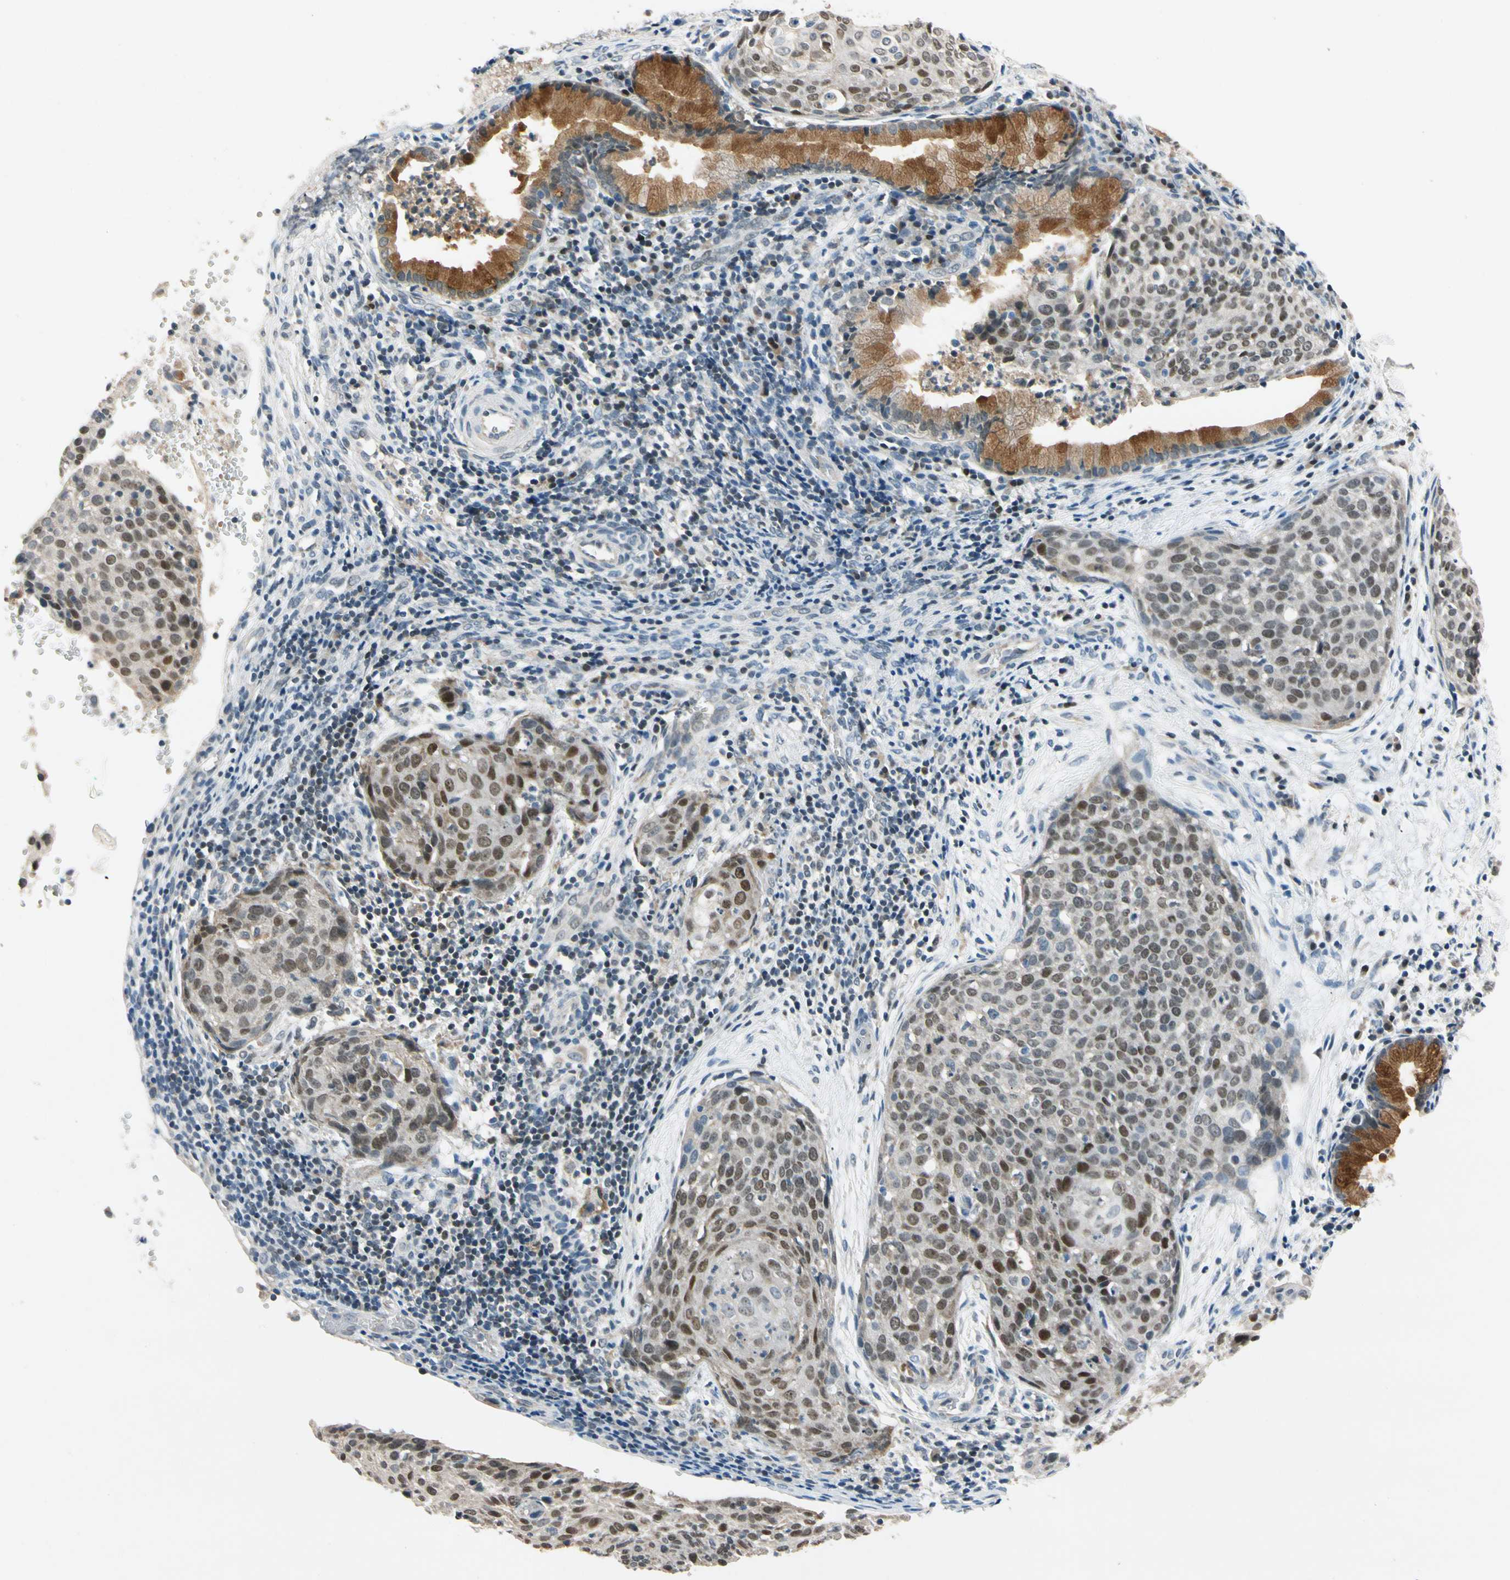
{"staining": {"intensity": "moderate", "quantity": ">75%", "location": "nuclear"}, "tissue": "cervical cancer", "cell_type": "Tumor cells", "image_type": "cancer", "snomed": [{"axis": "morphology", "description": "Squamous cell carcinoma, NOS"}, {"axis": "topography", "description": "Cervix"}], "caption": "The micrograph displays staining of squamous cell carcinoma (cervical), revealing moderate nuclear protein expression (brown color) within tumor cells. Ihc stains the protein of interest in brown and the nuclei are stained blue.", "gene": "RIOX2", "patient": {"sex": "female", "age": 38}}